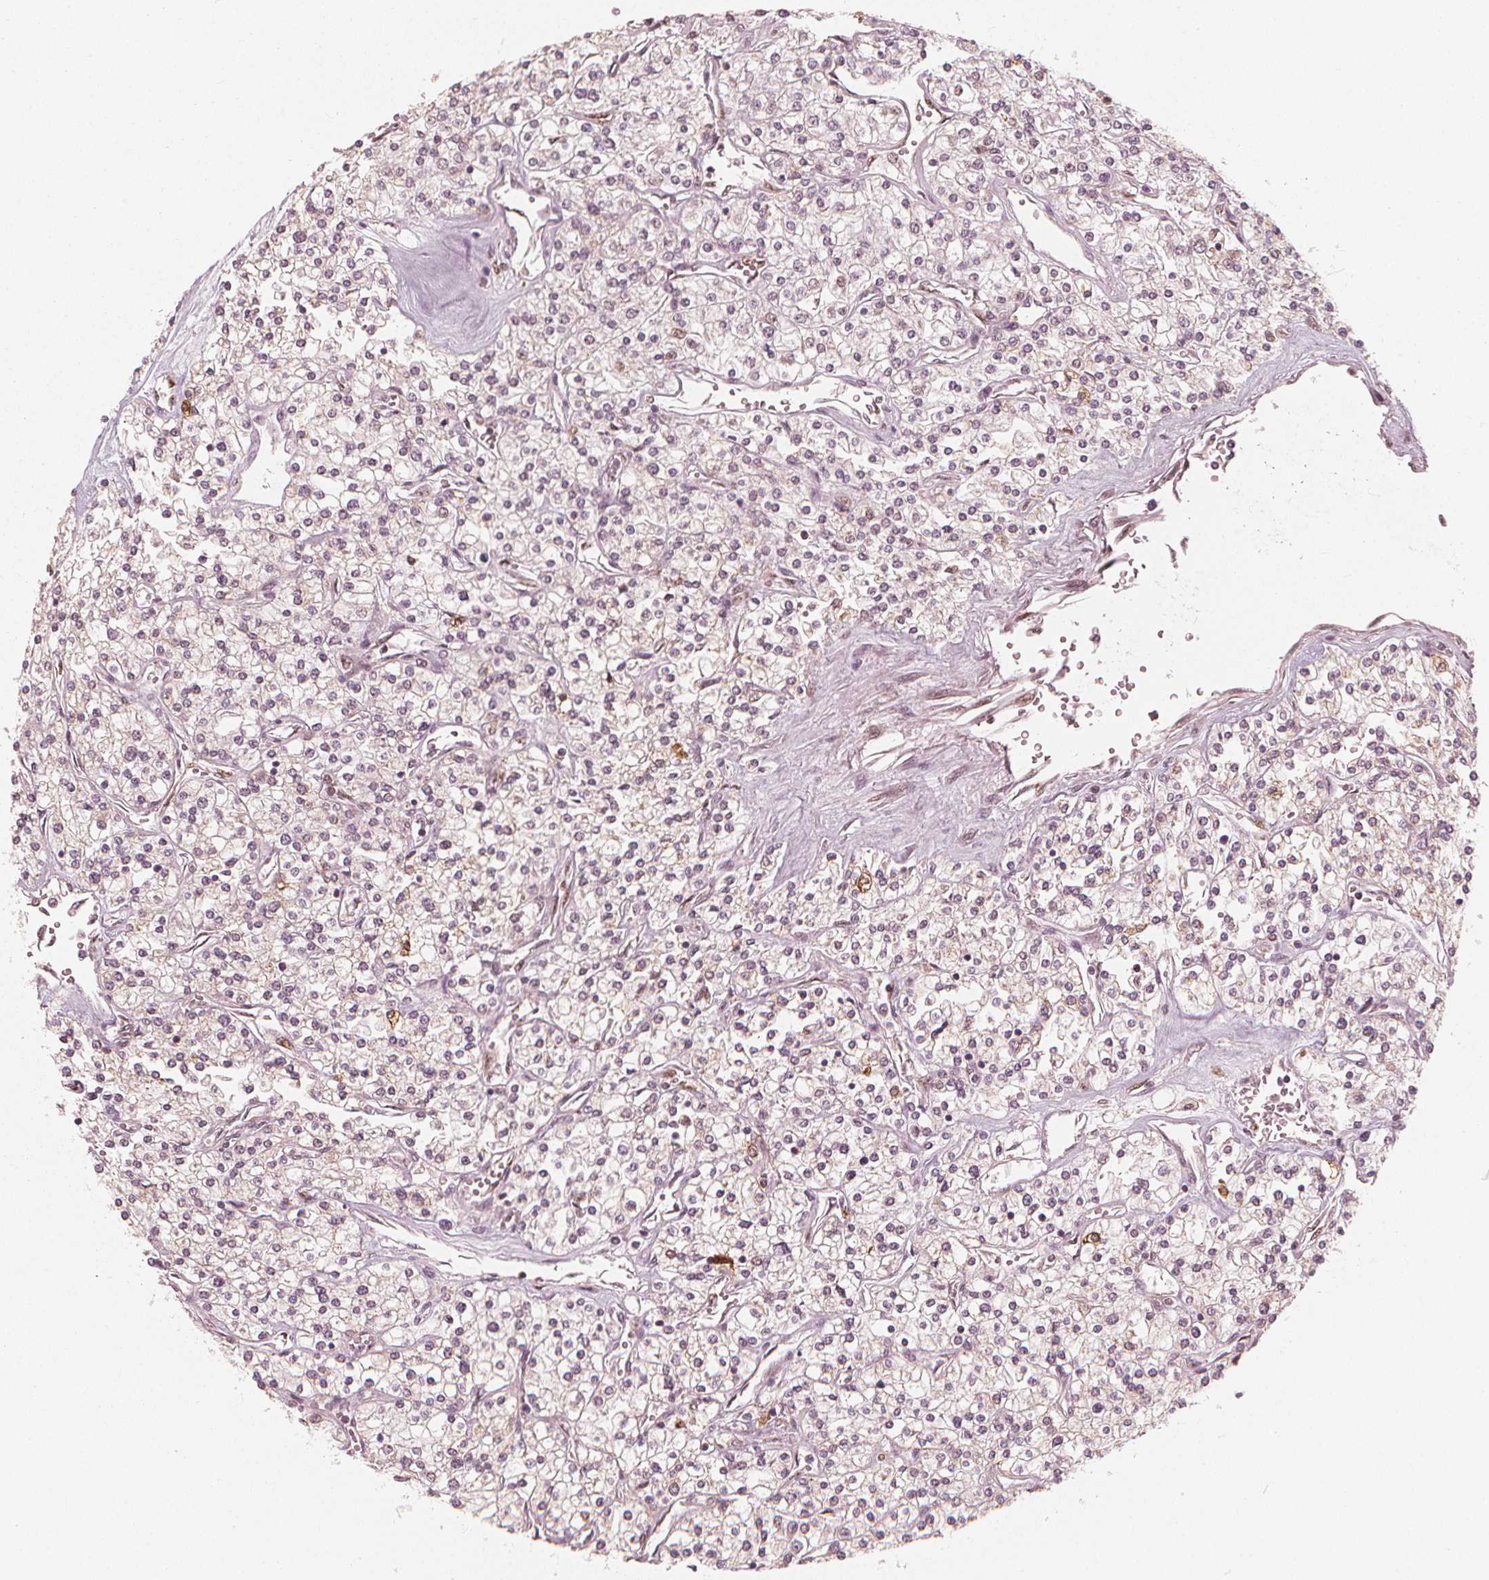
{"staining": {"intensity": "negative", "quantity": "none", "location": "none"}, "tissue": "renal cancer", "cell_type": "Tumor cells", "image_type": "cancer", "snomed": [{"axis": "morphology", "description": "Adenocarcinoma, NOS"}, {"axis": "topography", "description": "Kidney"}], "caption": "There is no significant expression in tumor cells of adenocarcinoma (renal). The staining is performed using DAB brown chromogen with nuclei counter-stained in using hematoxylin.", "gene": "SQSTM1", "patient": {"sex": "male", "age": 80}}